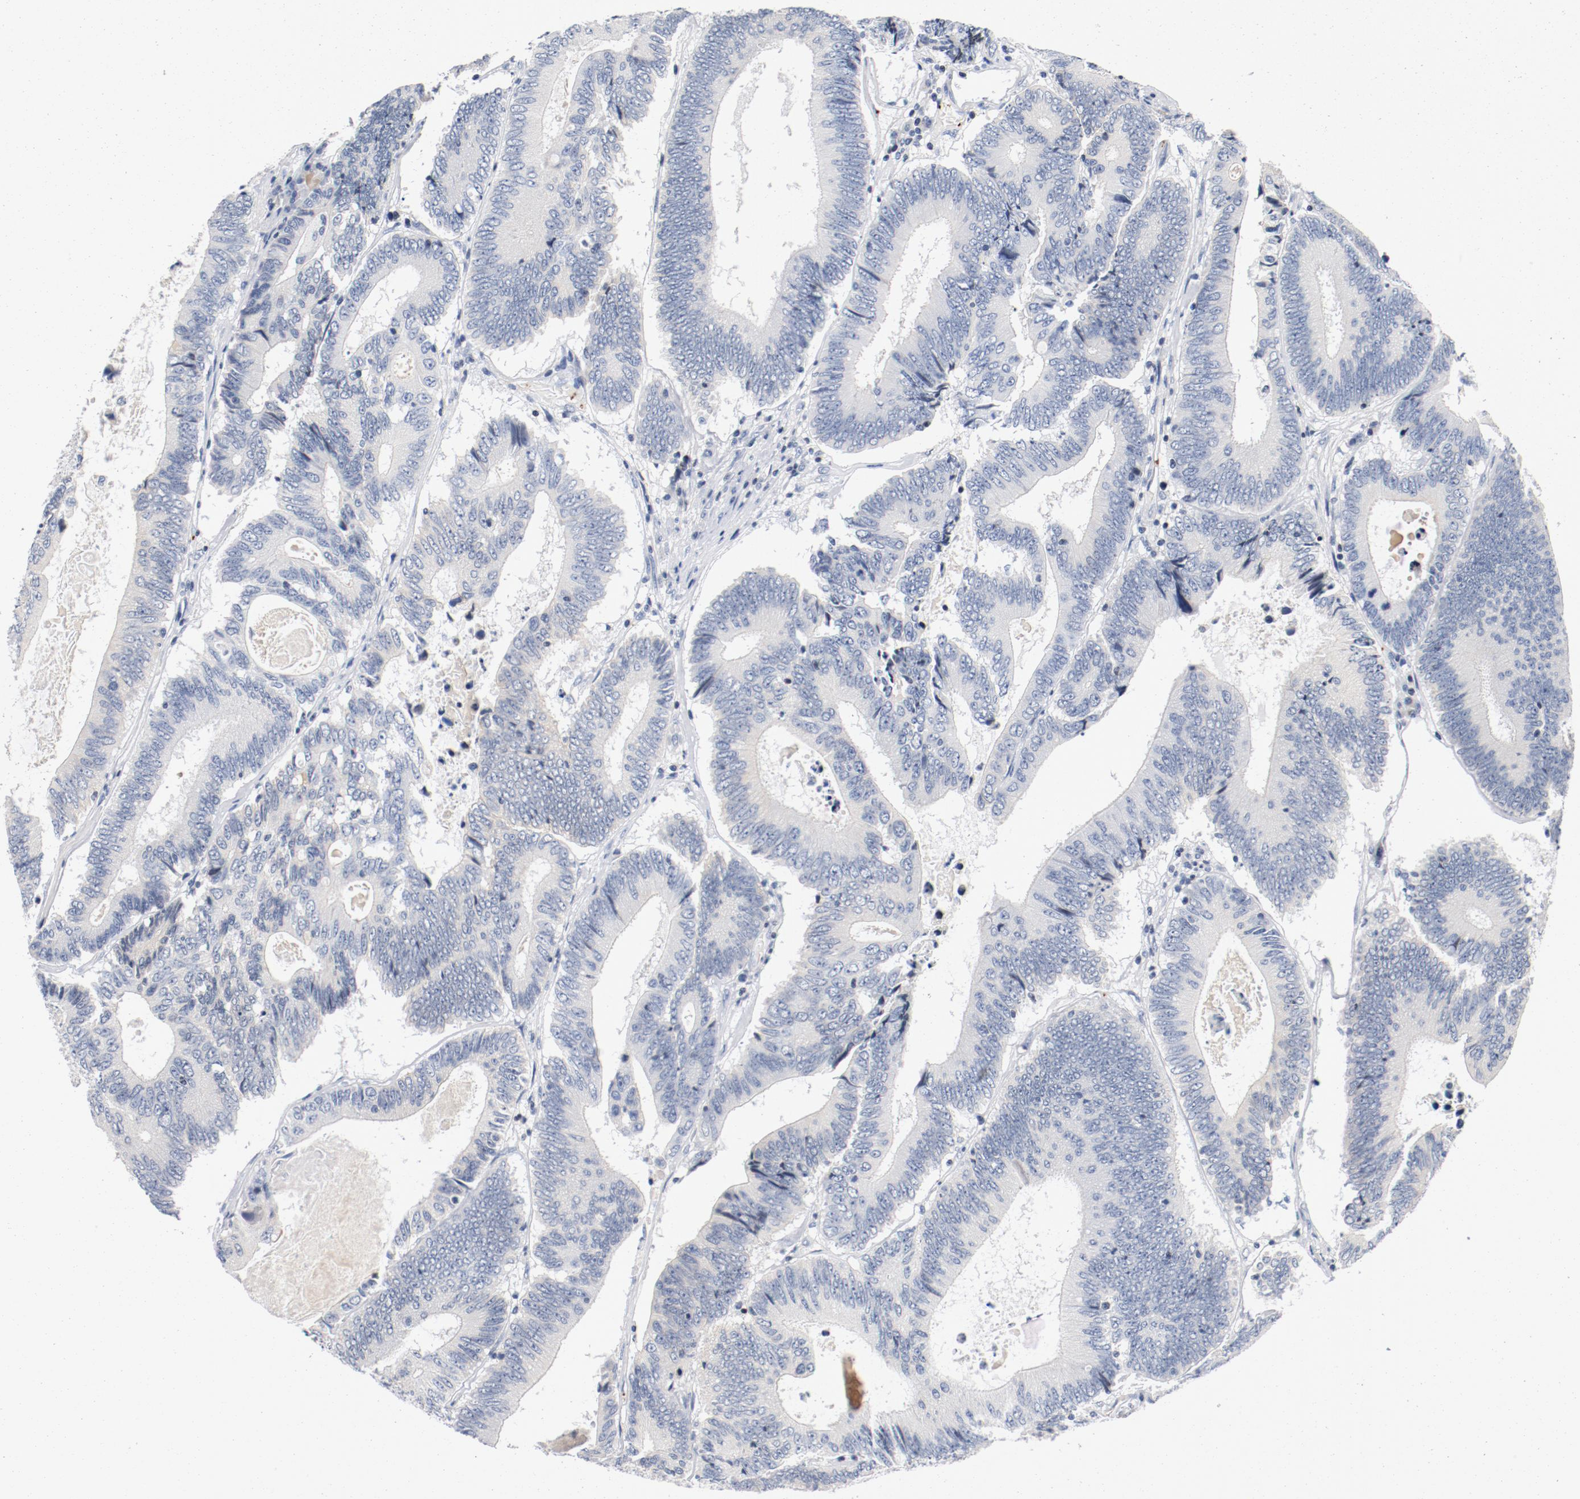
{"staining": {"intensity": "negative", "quantity": "none", "location": "none"}, "tissue": "colorectal cancer", "cell_type": "Tumor cells", "image_type": "cancer", "snomed": [{"axis": "morphology", "description": "Adenocarcinoma, NOS"}, {"axis": "topography", "description": "Colon"}], "caption": "Tumor cells show no significant positivity in colorectal adenocarcinoma.", "gene": "PIM1", "patient": {"sex": "female", "age": 78}}